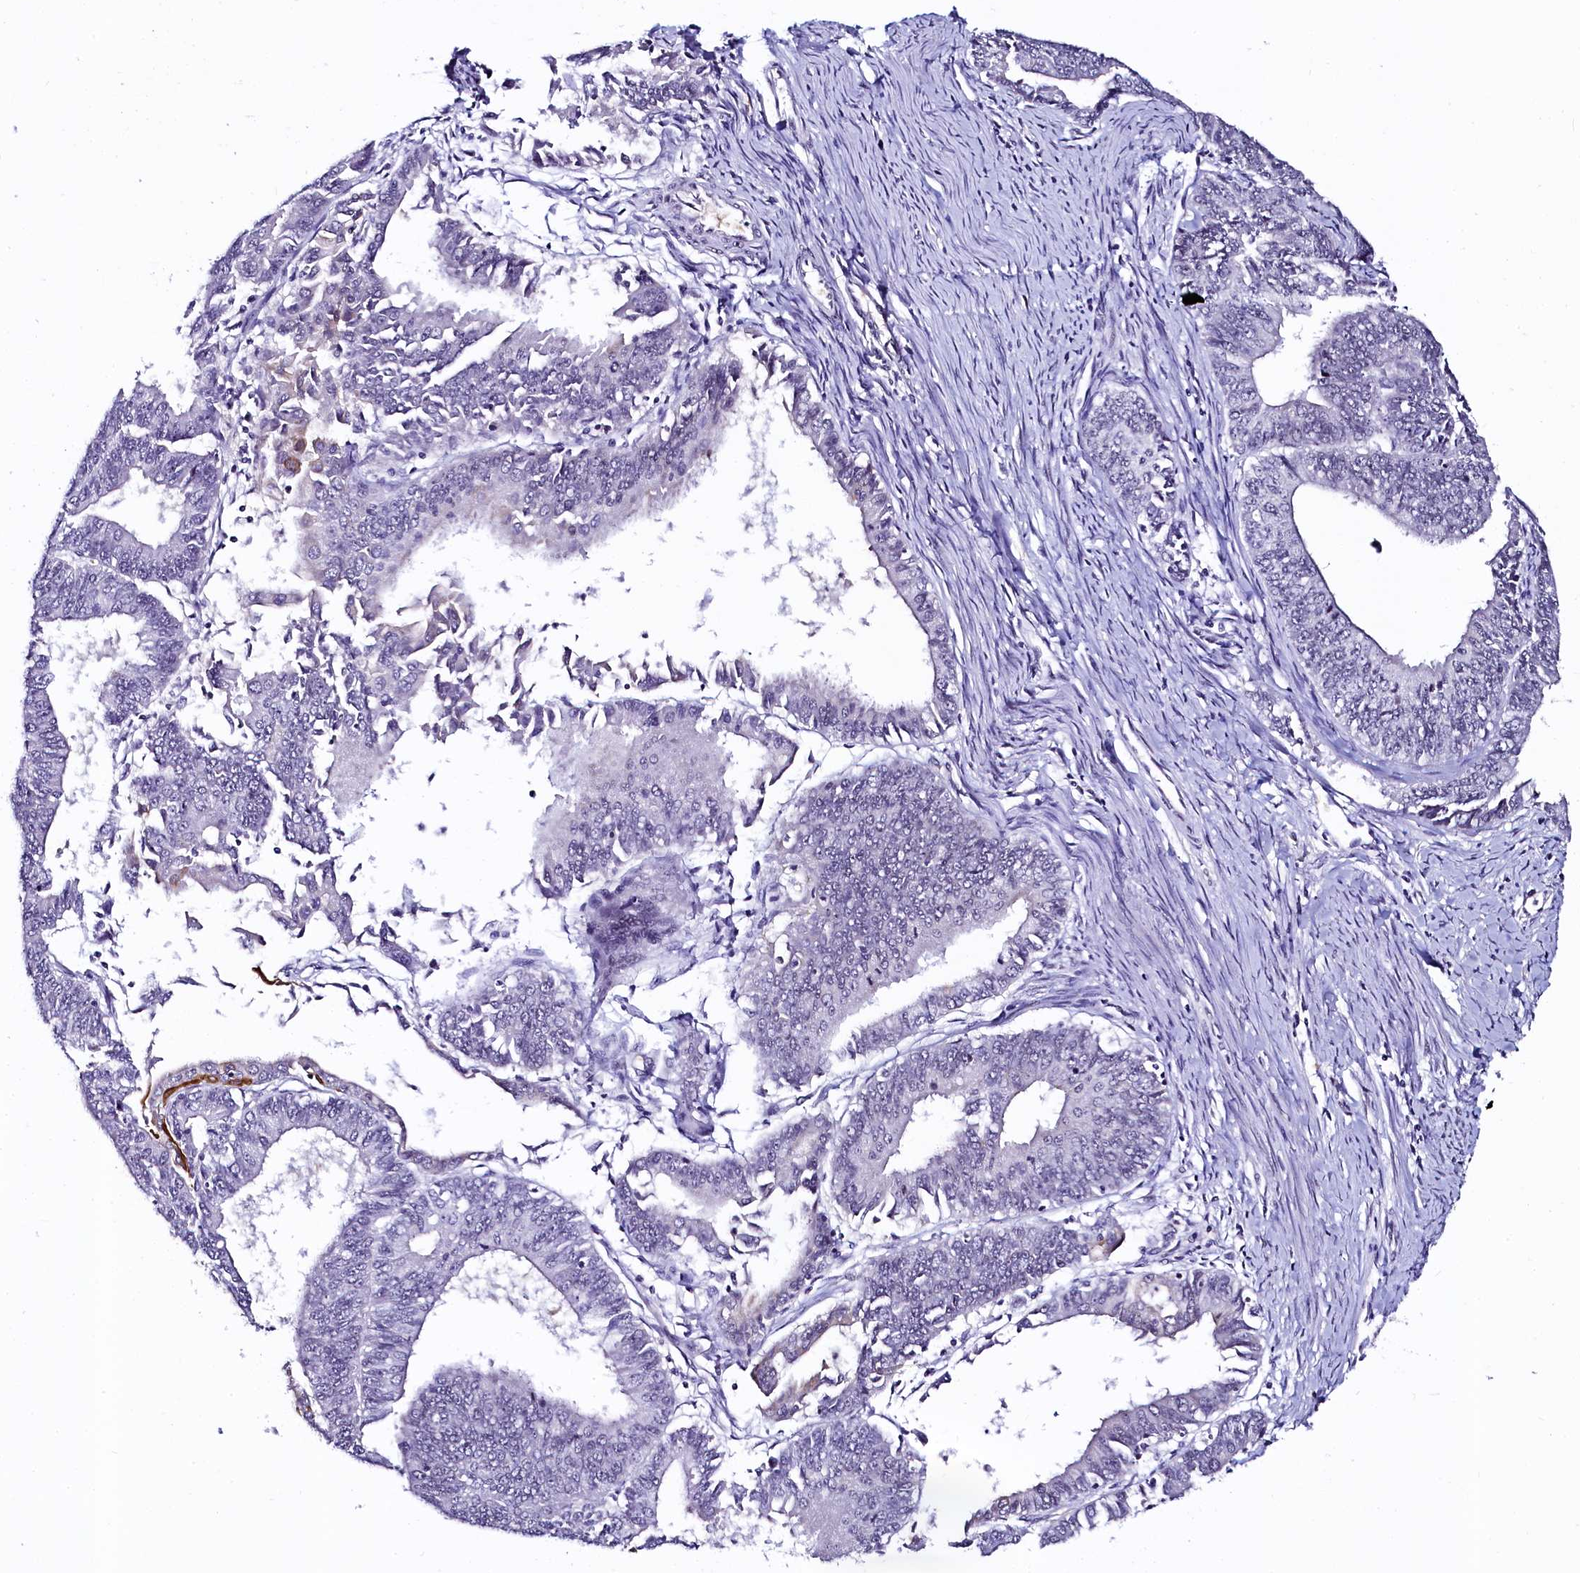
{"staining": {"intensity": "weak", "quantity": "<25%", "location": "cytoplasmic/membranous"}, "tissue": "endometrial cancer", "cell_type": "Tumor cells", "image_type": "cancer", "snomed": [{"axis": "morphology", "description": "Adenocarcinoma, NOS"}, {"axis": "topography", "description": "Endometrium"}], "caption": "A photomicrograph of human endometrial adenocarcinoma is negative for staining in tumor cells.", "gene": "CTDSPL2", "patient": {"sex": "female", "age": 73}}